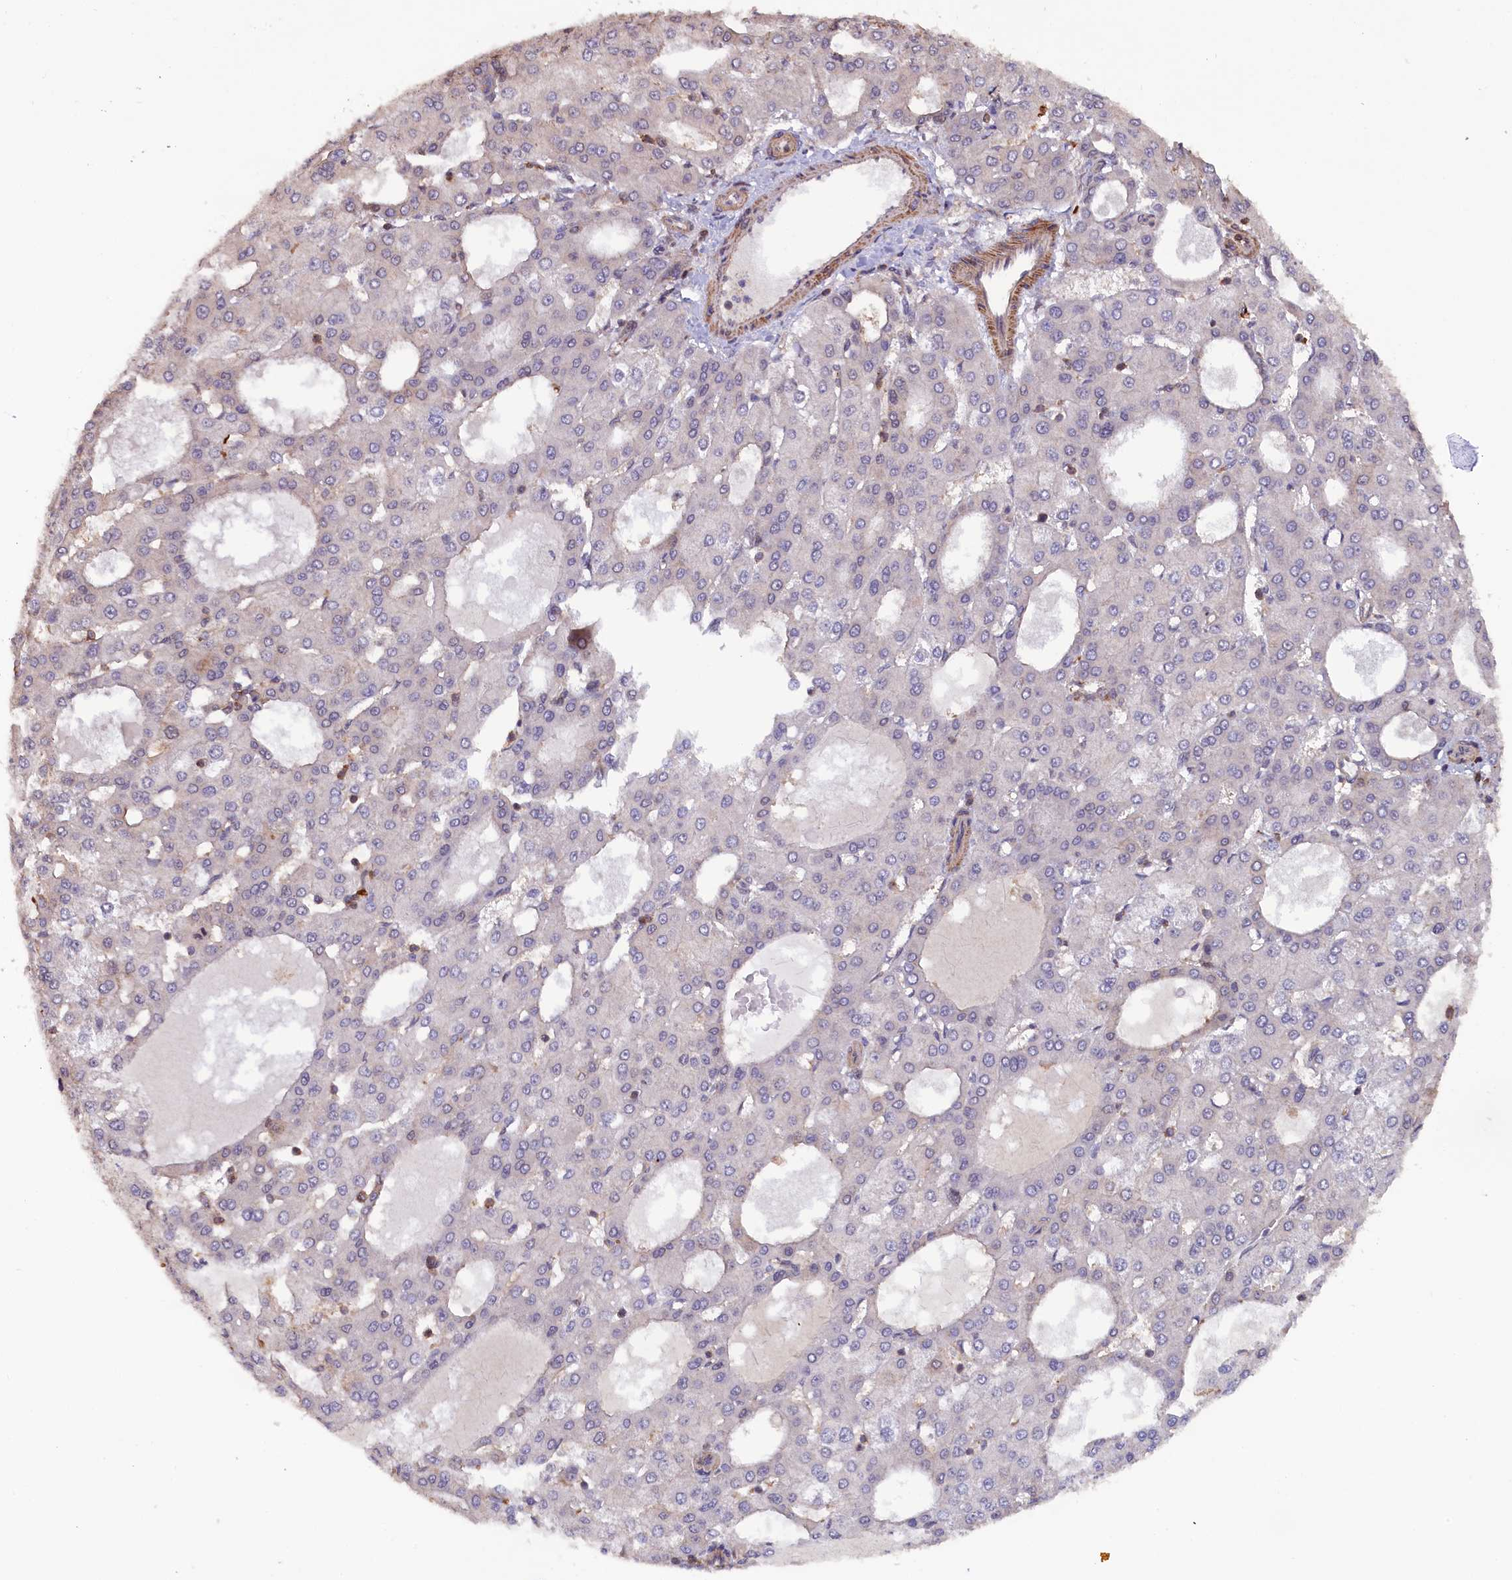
{"staining": {"intensity": "negative", "quantity": "none", "location": "none"}, "tissue": "liver cancer", "cell_type": "Tumor cells", "image_type": "cancer", "snomed": [{"axis": "morphology", "description": "Carcinoma, Hepatocellular, NOS"}, {"axis": "topography", "description": "Liver"}], "caption": "Immunohistochemistry histopathology image of liver hepatocellular carcinoma stained for a protein (brown), which demonstrates no staining in tumor cells. (Immunohistochemistry, brightfield microscopy, high magnification).", "gene": "JPT2", "patient": {"sex": "male", "age": 47}}